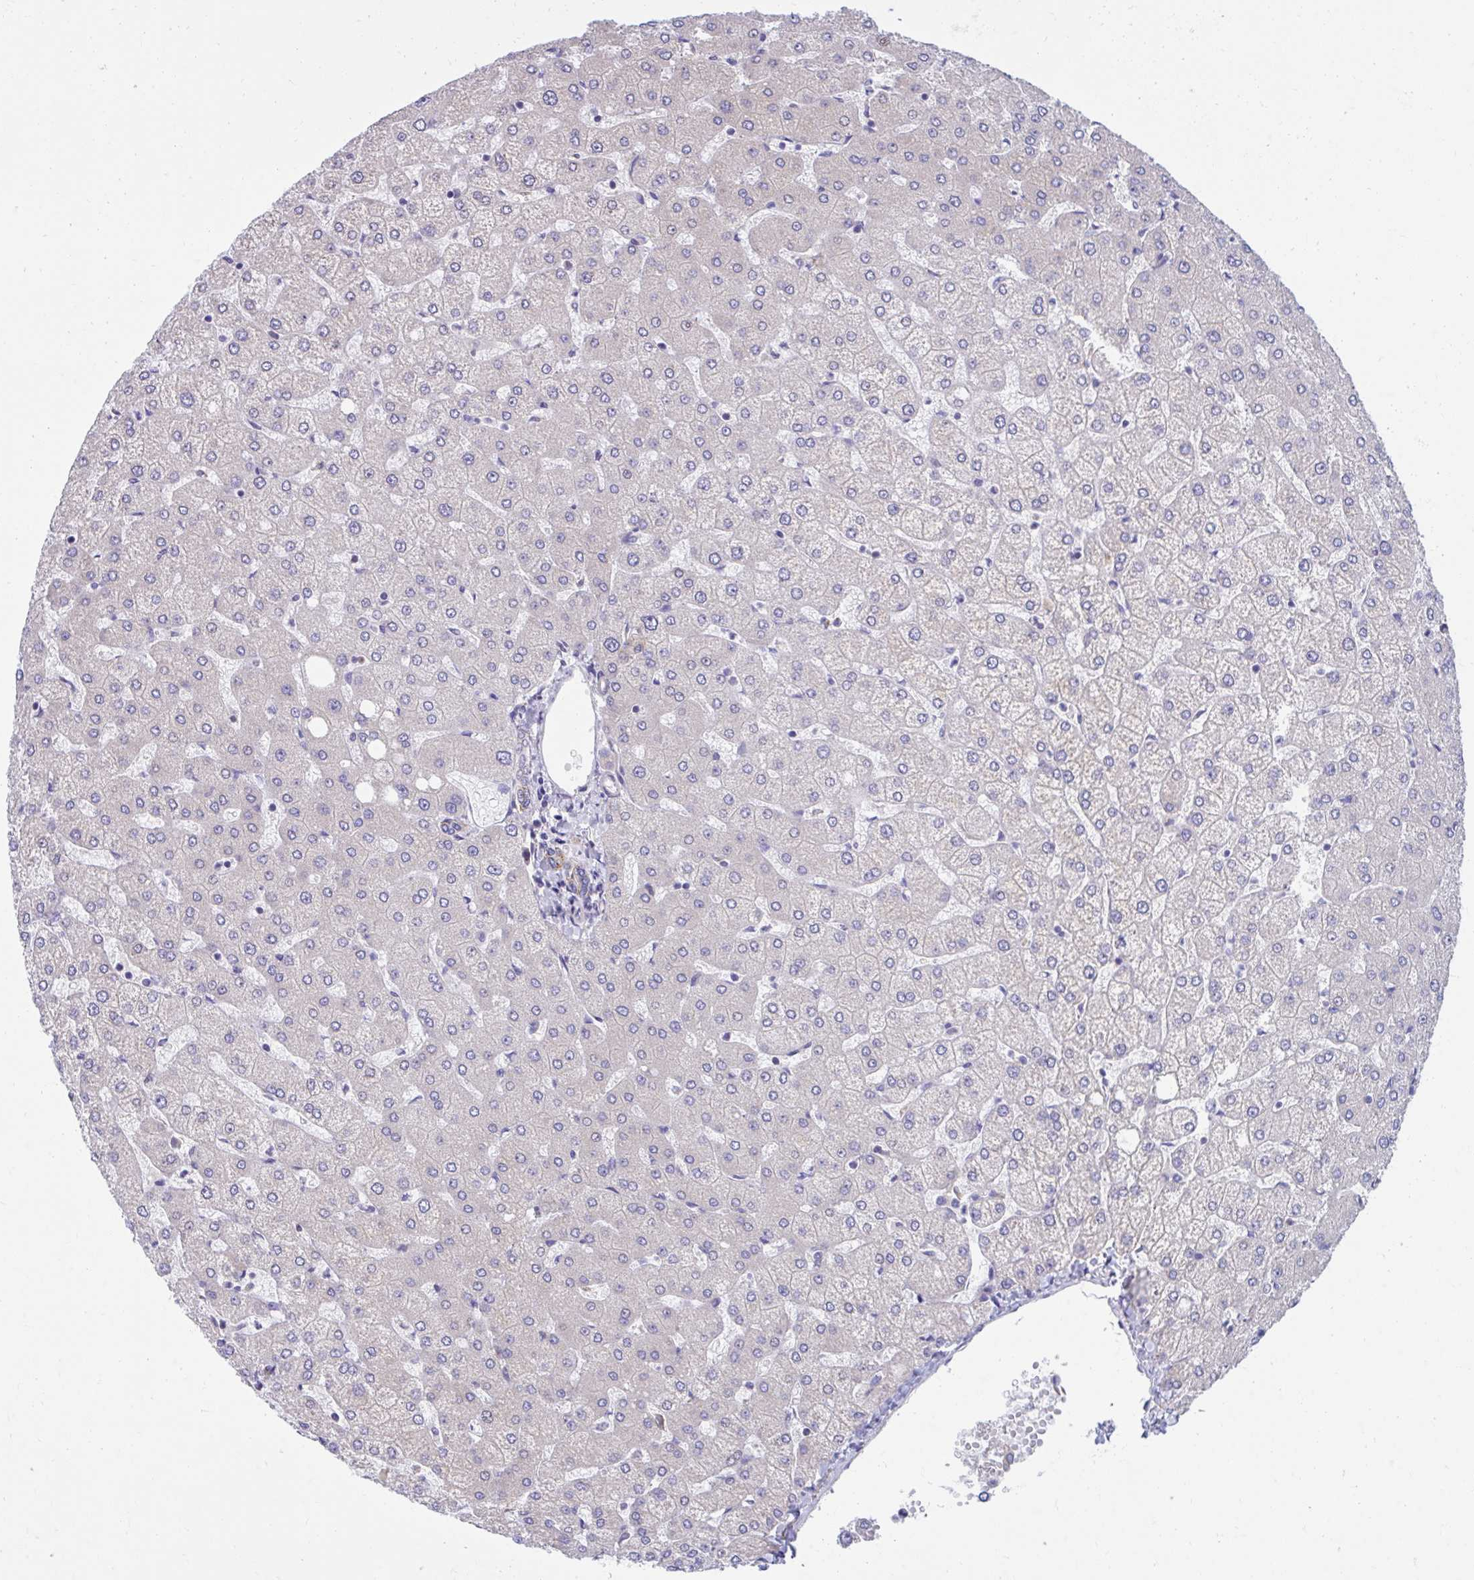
{"staining": {"intensity": "negative", "quantity": "none", "location": "none"}, "tissue": "liver", "cell_type": "Cholangiocytes", "image_type": "normal", "snomed": [{"axis": "morphology", "description": "Normal tissue, NOS"}, {"axis": "topography", "description": "Liver"}], "caption": "A high-resolution photomicrograph shows immunohistochemistry (IHC) staining of normal liver, which displays no significant expression in cholangiocytes.", "gene": "ZNF778", "patient": {"sex": "female", "age": 54}}